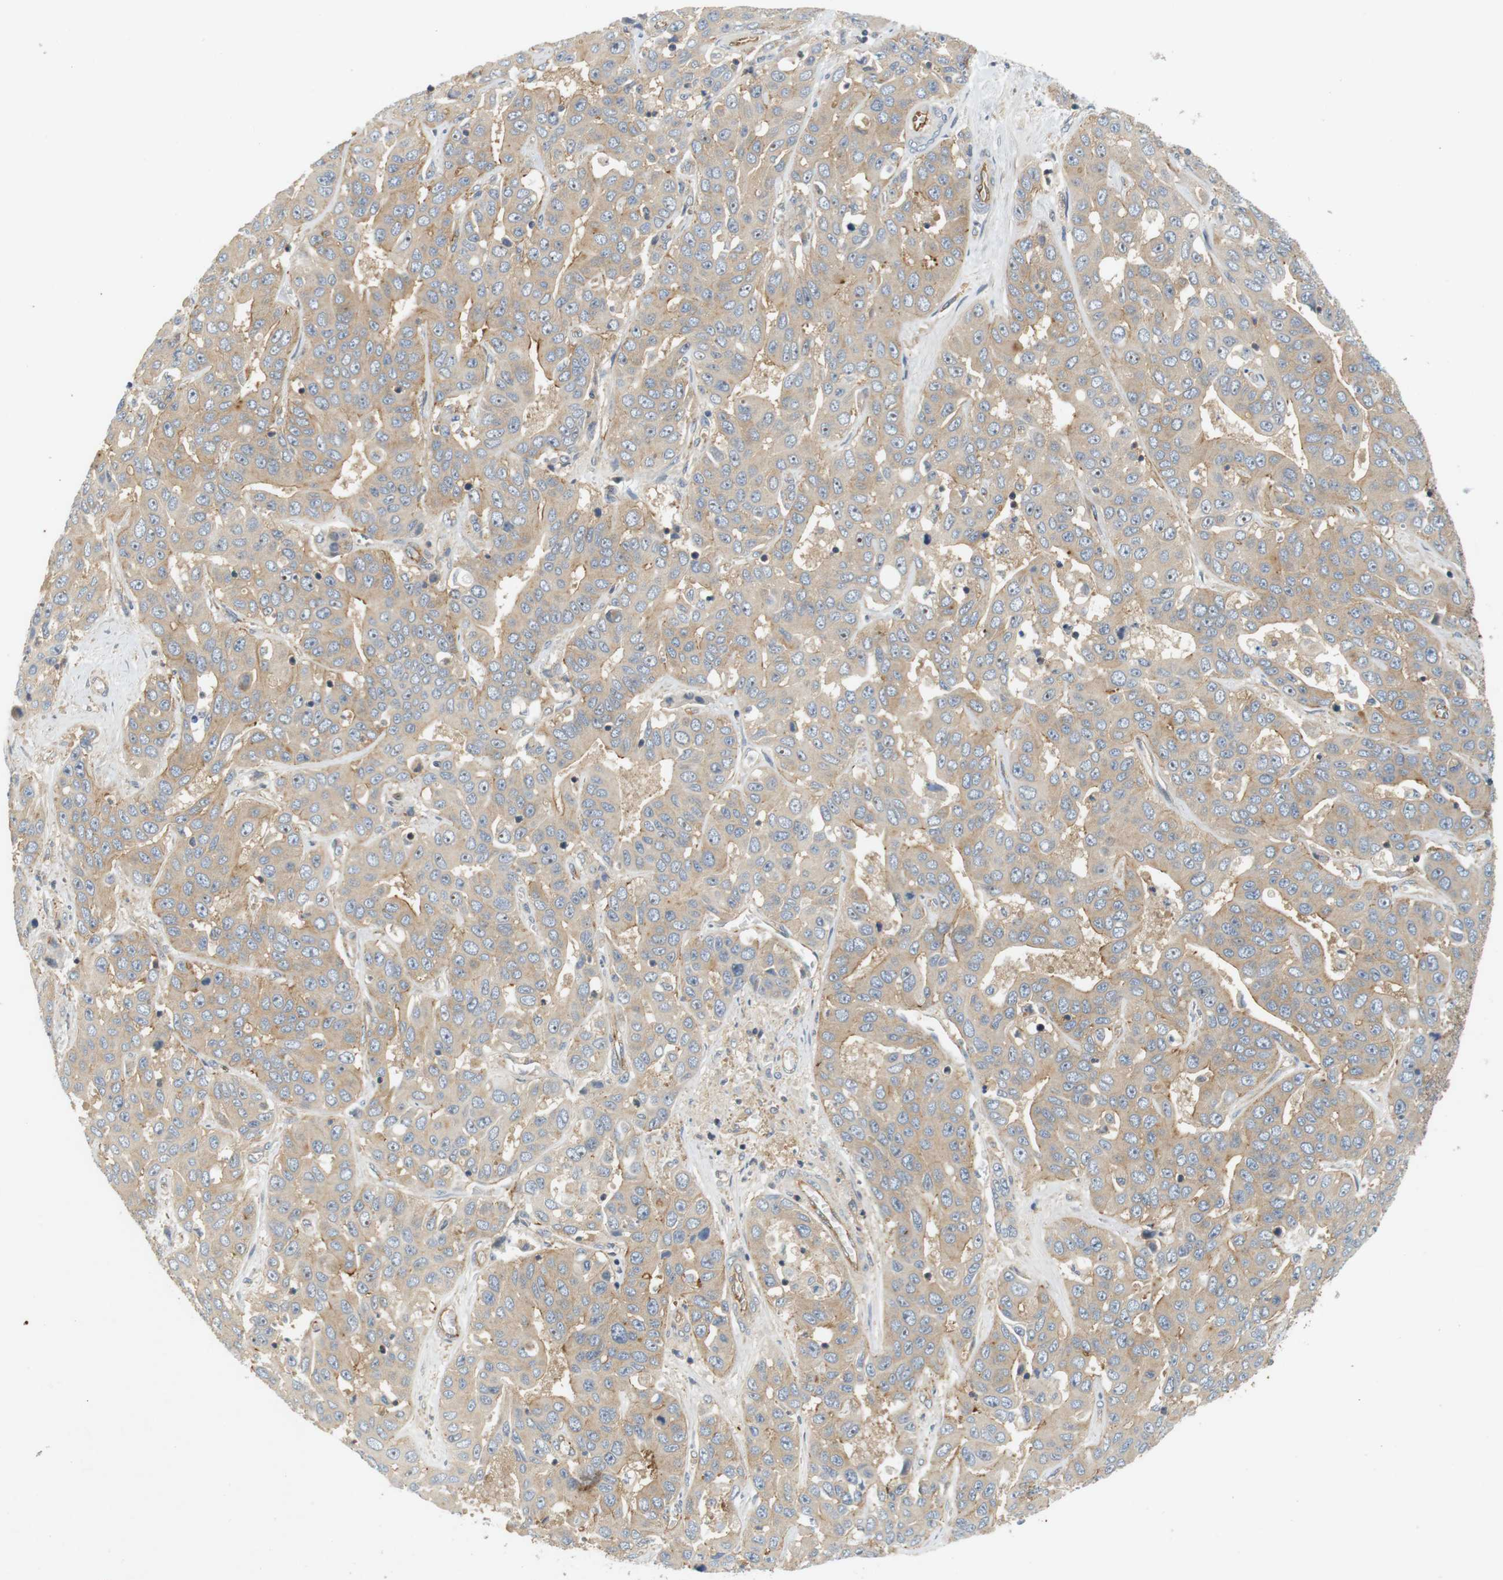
{"staining": {"intensity": "weak", "quantity": ">75%", "location": "cytoplasmic/membranous"}, "tissue": "liver cancer", "cell_type": "Tumor cells", "image_type": "cancer", "snomed": [{"axis": "morphology", "description": "Cholangiocarcinoma"}, {"axis": "topography", "description": "Liver"}], "caption": "Immunohistochemical staining of liver cancer (cholangiocarcinoma) exhibits low levels of weak cytoplasmic/membranous protein staining in about >75% of tumor cells.", "gene": "SH3GLB1", "patient": {"sex": "female", "age": 52}}